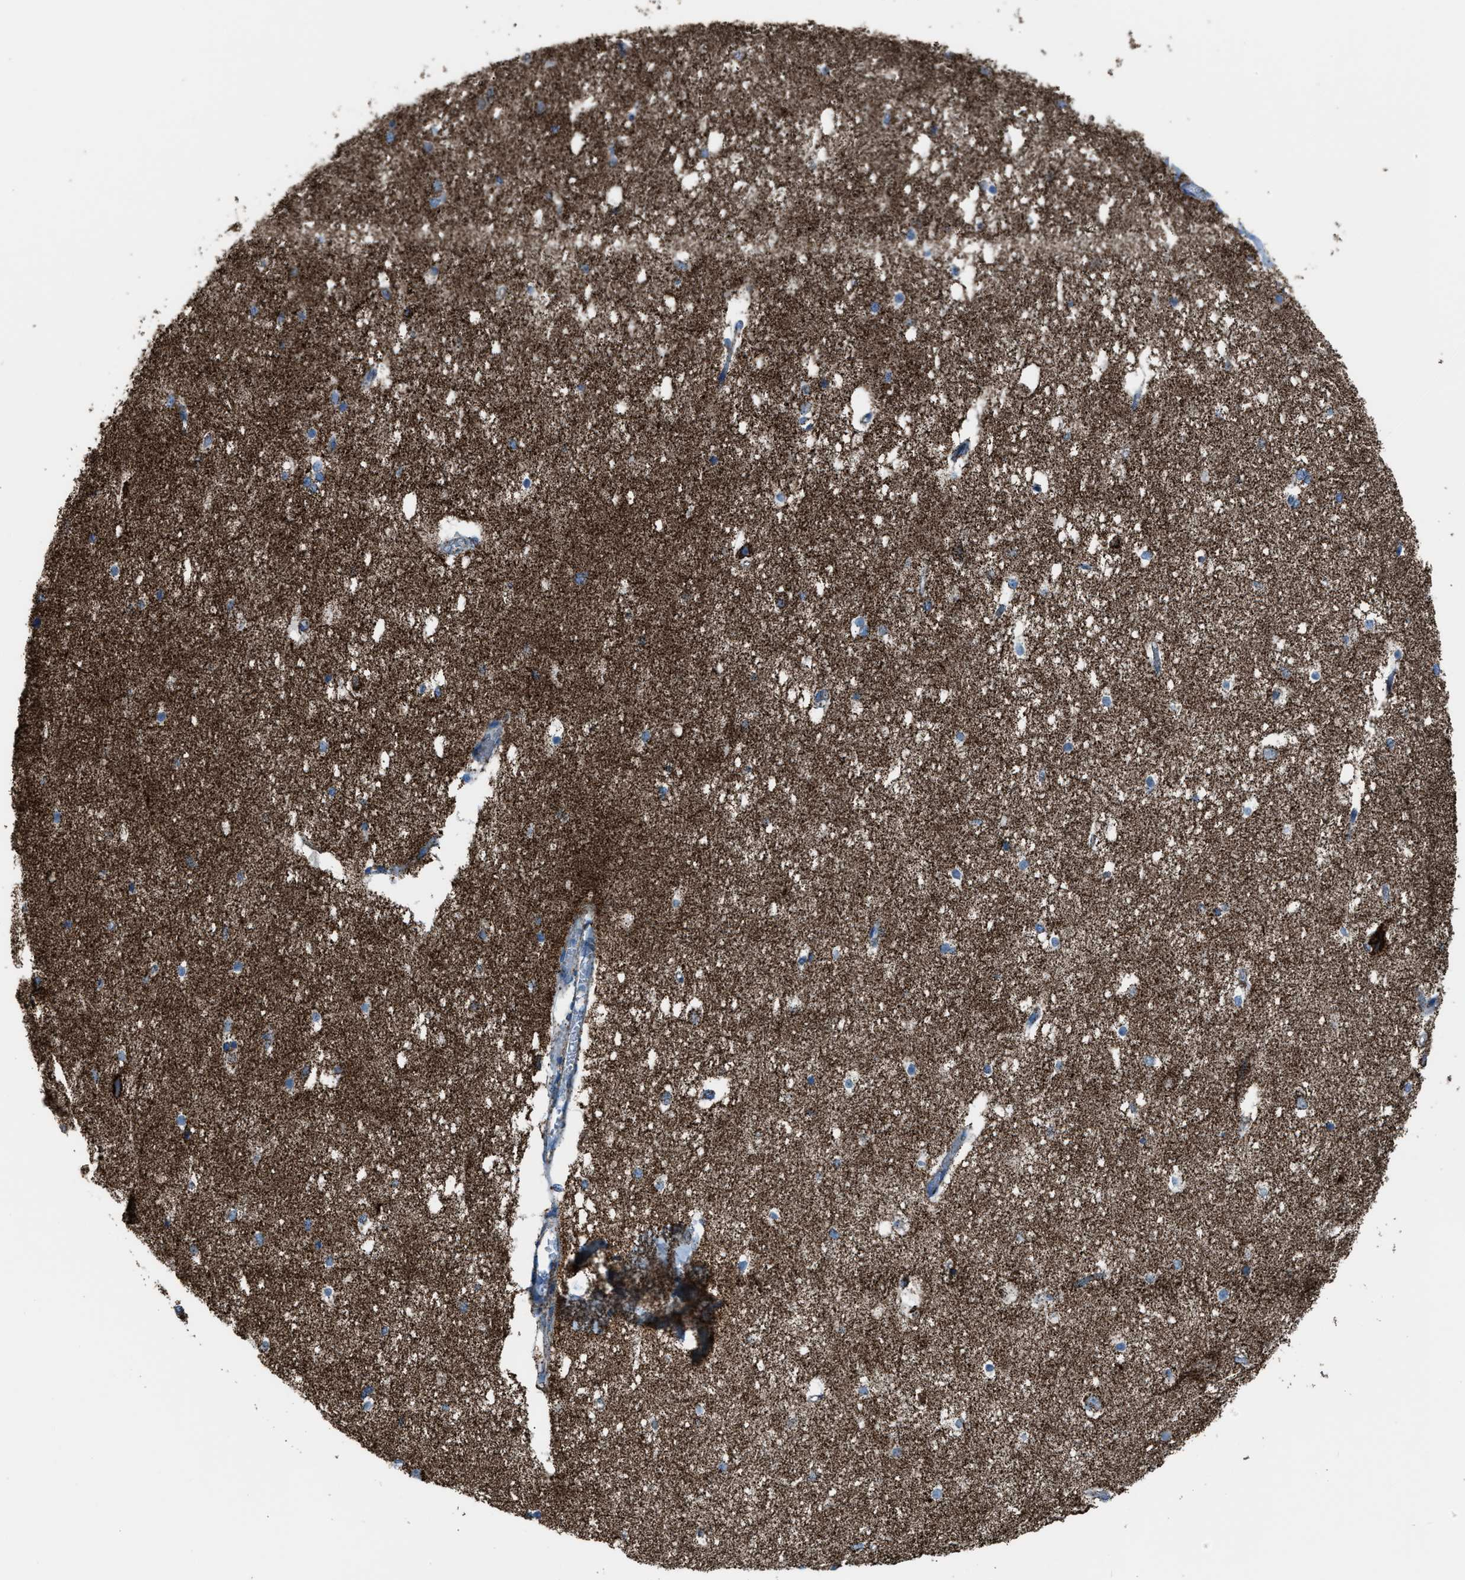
{"staining": {"intensity": "moderate", "quantity": ">75%", "location": "cytoplasmic/membranous"}, "tissue": "hippocampus", "cell_type": "Glial cells", "image_type": "normal", "snomed": [{"axis": "morphology", "description": "Normal tissue, NOS"}, {"axis": "topography", "description": "Hippocampus"}], "caption": "IHC of normal human hippocampus exhibits medium levels of moderate cytoplasmic/membranous positivity in about >75% of glial cells. (IHC, brightfield microscopy, high magnification).", "gene": "MDH2", "patient": {"sex": "female", "age": 19}}